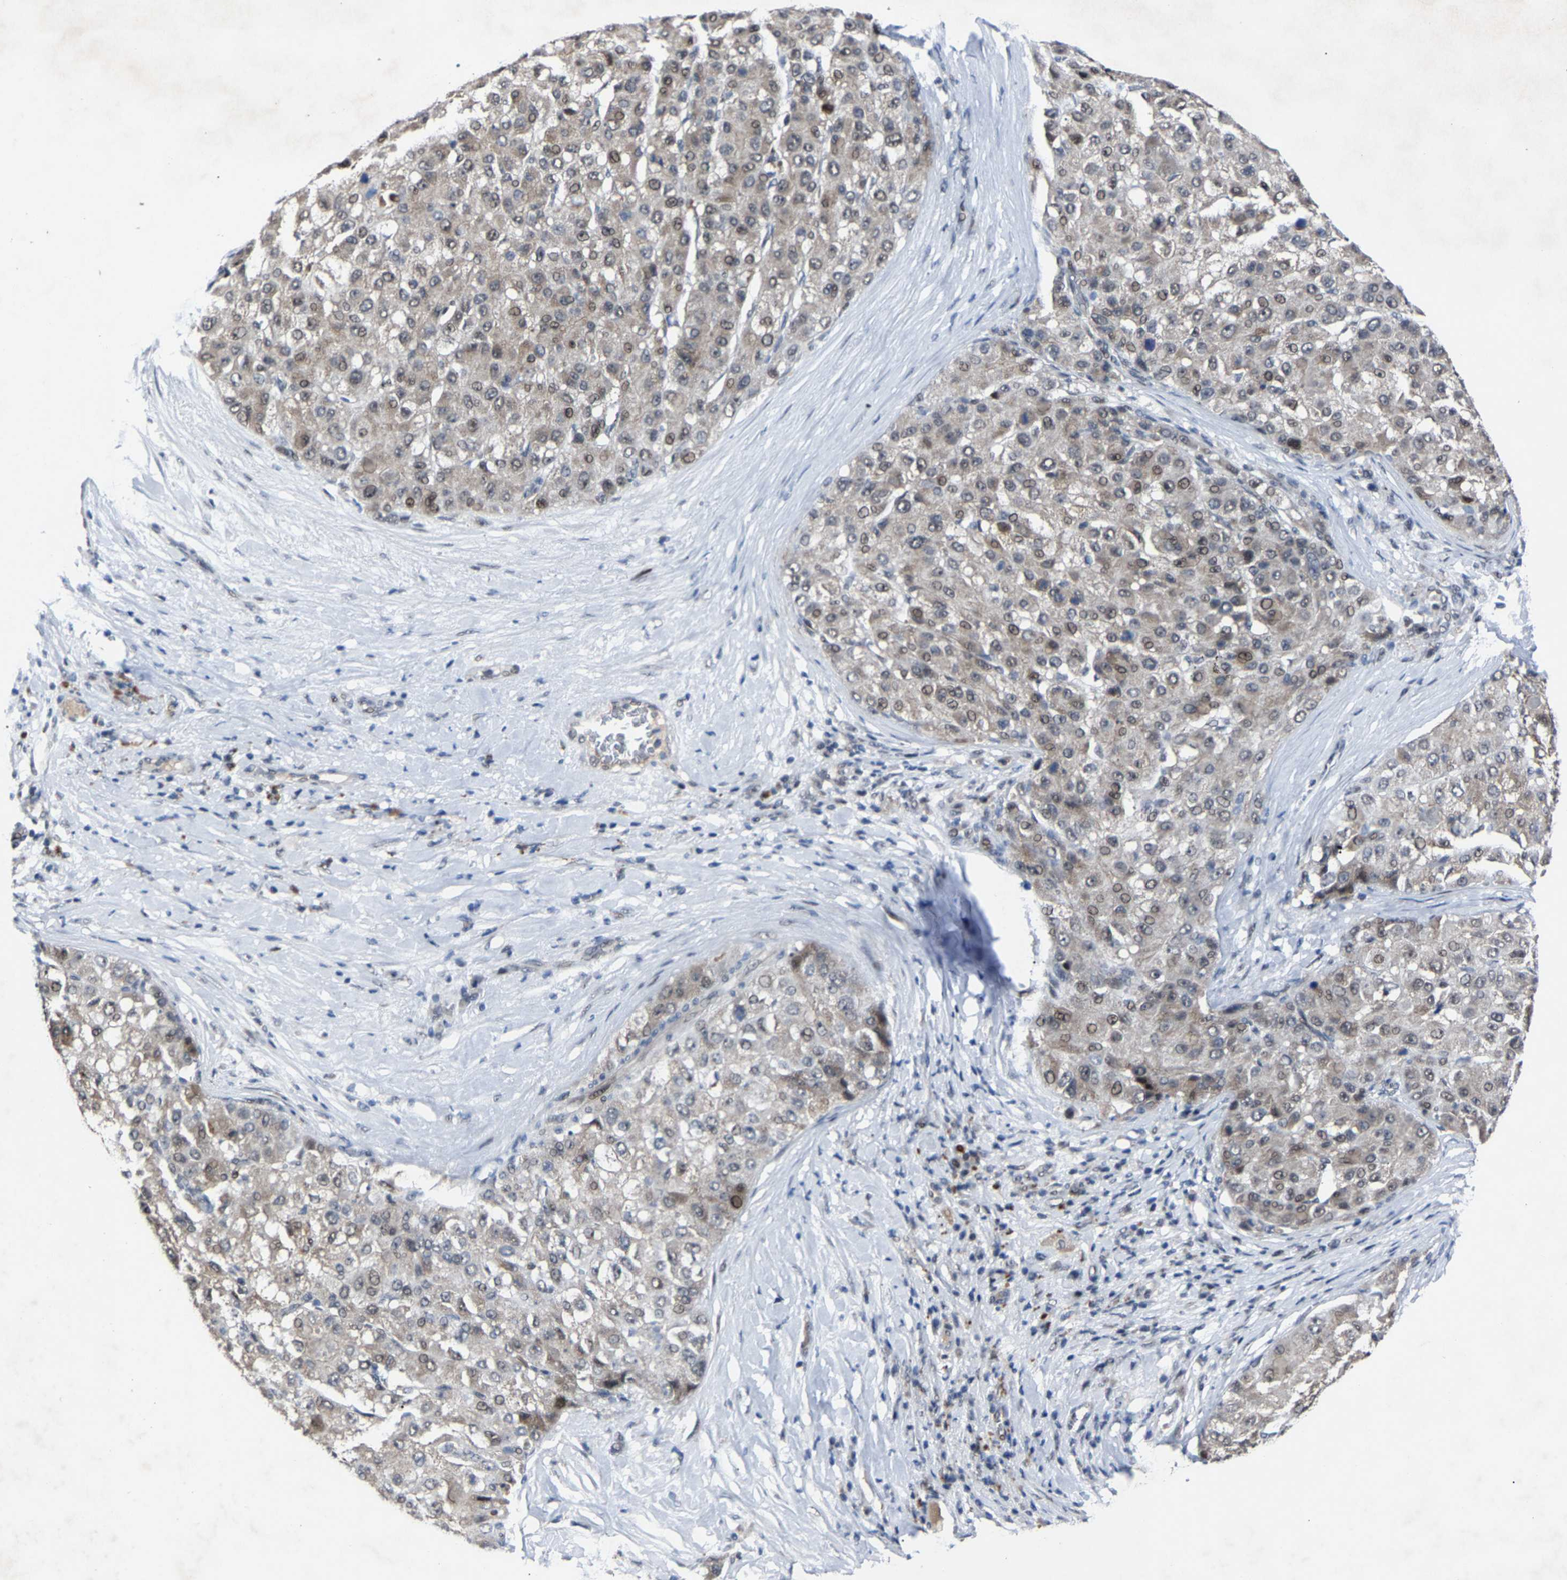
{"staining": {"intensity": "weak", "quantity": ">75%", "location": "cytoplasmic/membranous,nuclear"}, "tissue": "liver cancer", "cell_type": "Tumor cells", "image_type": "cancer", "snomed": [{"axis": "morphology", "description": "Carcinoma, Hepatocellular, NOS"}, {"axis": "topography", "description": "Liver"}], "caption": "Immunohistochemistry (IHC) image of liver cancer stained for a protein (brown), which exhibits low levels of weak cytoplasmic/membranous and nuclear positivity in about >75% of tumor cells.", "gene": "LSM8", "patient": {"sex": "male", "age": 80}}